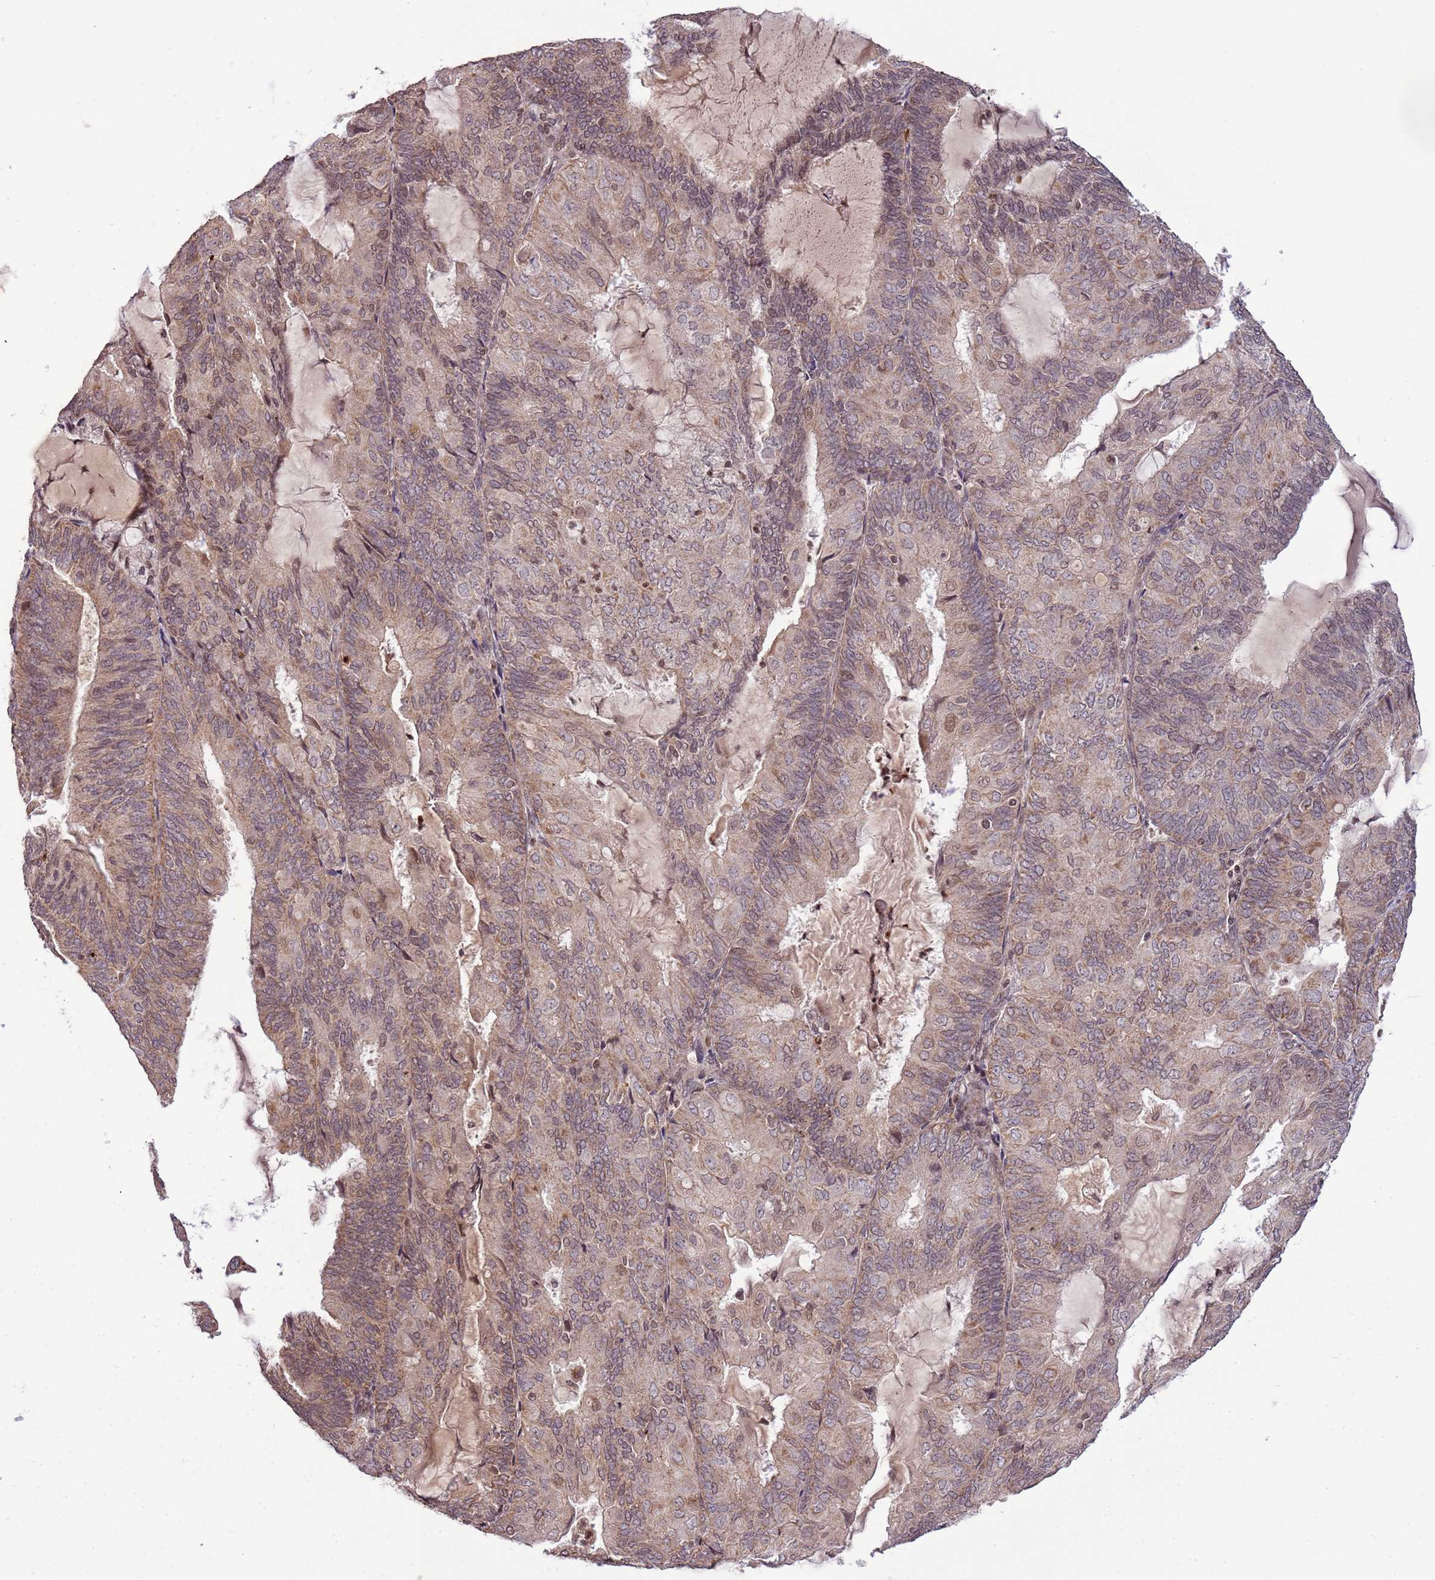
{"staining": {"intensity": "weak", "quantity": "25%-75%", "location": "cytoplasmic/membranous,nuclear"}, "tissue": "endometrial cancer", "cell_type": "Tumor cells", "image_type": "cancer", "snomed": [{"axis": "morphology", "description": "Adenocarcinoma, NOS"}, {"axis": "topography", "description": "Endometrium"}], "caption": "Adenocarcinoma (endometrial) tissue exhibits weak cytoplasmic/membranous and nuclear positivity in approximately 25%-75% of tumor cells, visualized by immunohistochemistry.", "gene": "SAMSN1", "patient": {"sex": "female", "age": 81}}